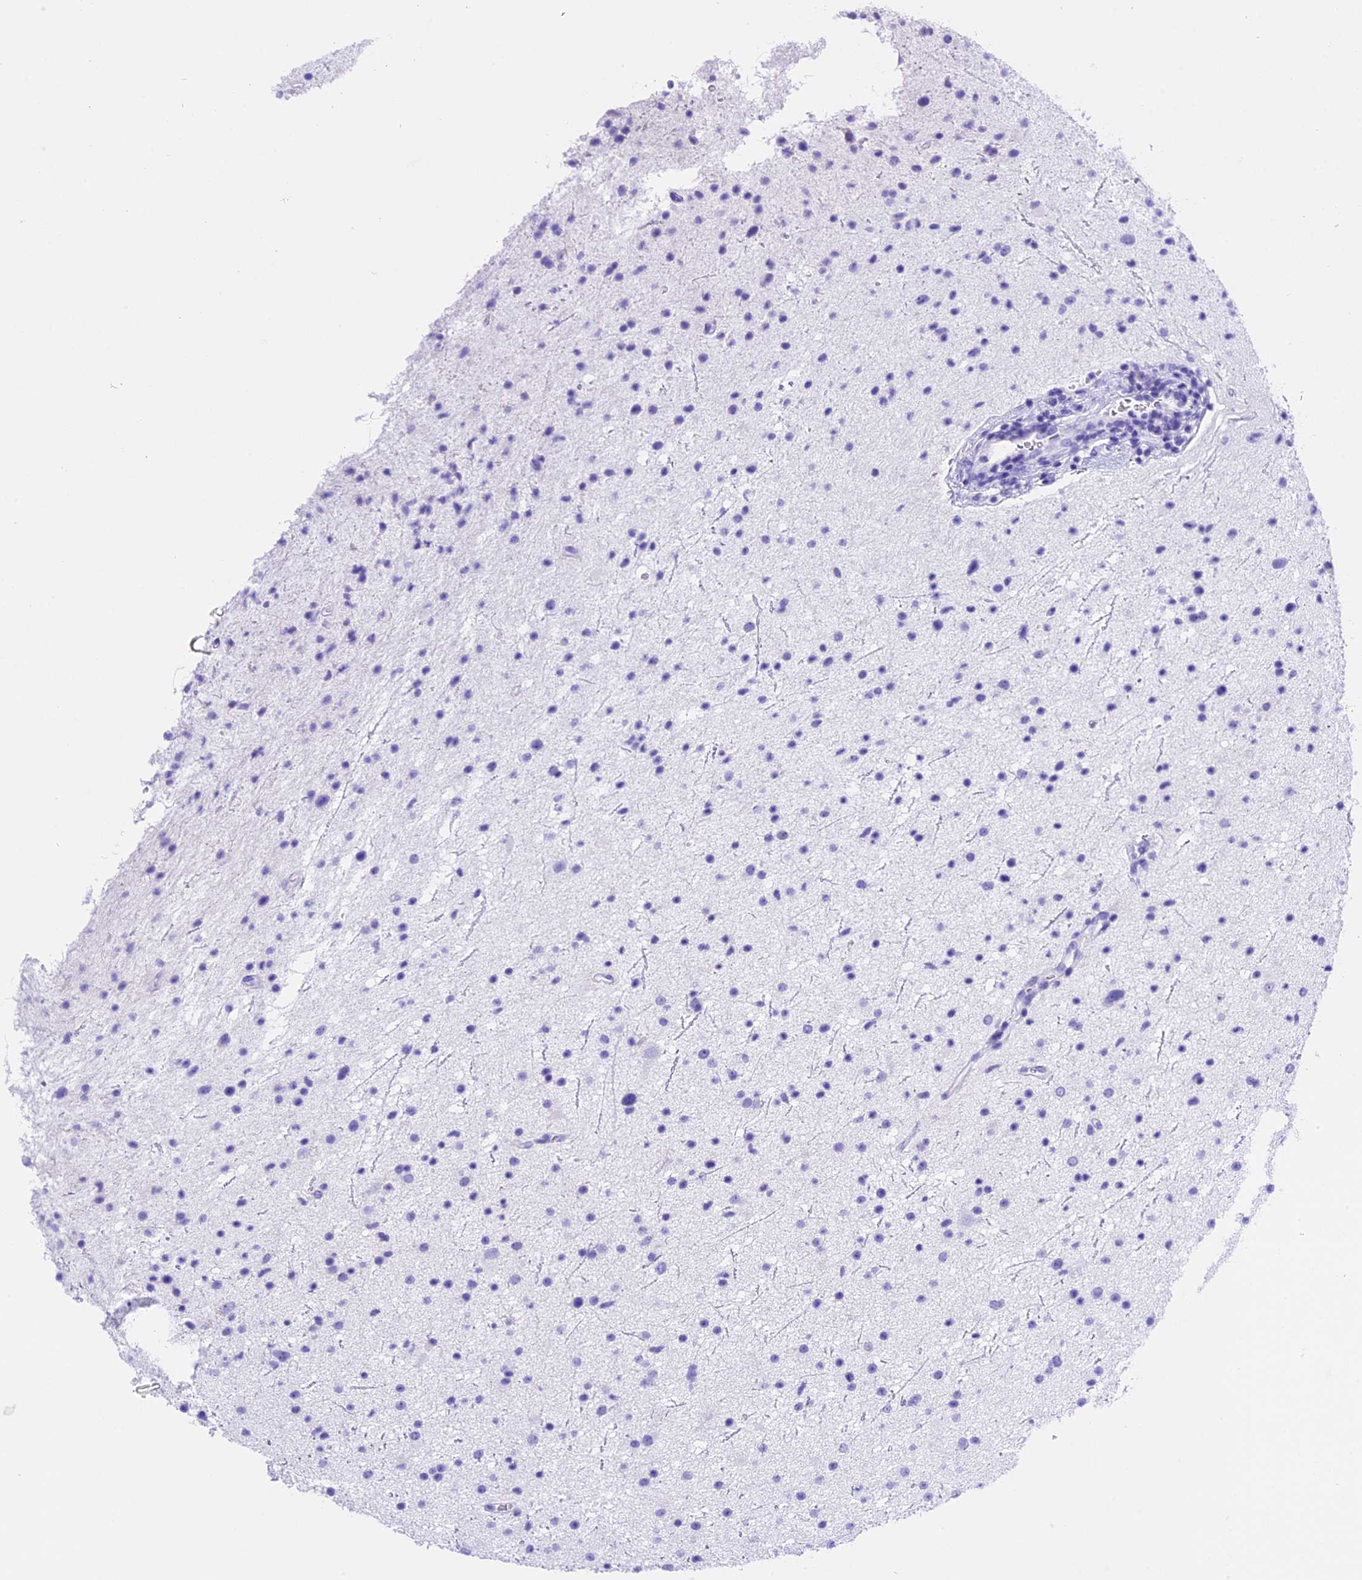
{"staining": {"intensity": "negative", "quantity": "none", "location": "none"}, "tissue": "glioma", "cell_type": "Tumor cells", "image_type": "cancer", "snomed": [{"axis": "morphology", "description": "Glioma, malignant, Low grade"}, {"axis": "topography", "description": "Cerebral cortex"}], "caption": "Immunohistochemical staining of human glioma shows no significant staining in tumor cells.", "gene": "CLC", "patient": {"sex": "female", "age": 39}}